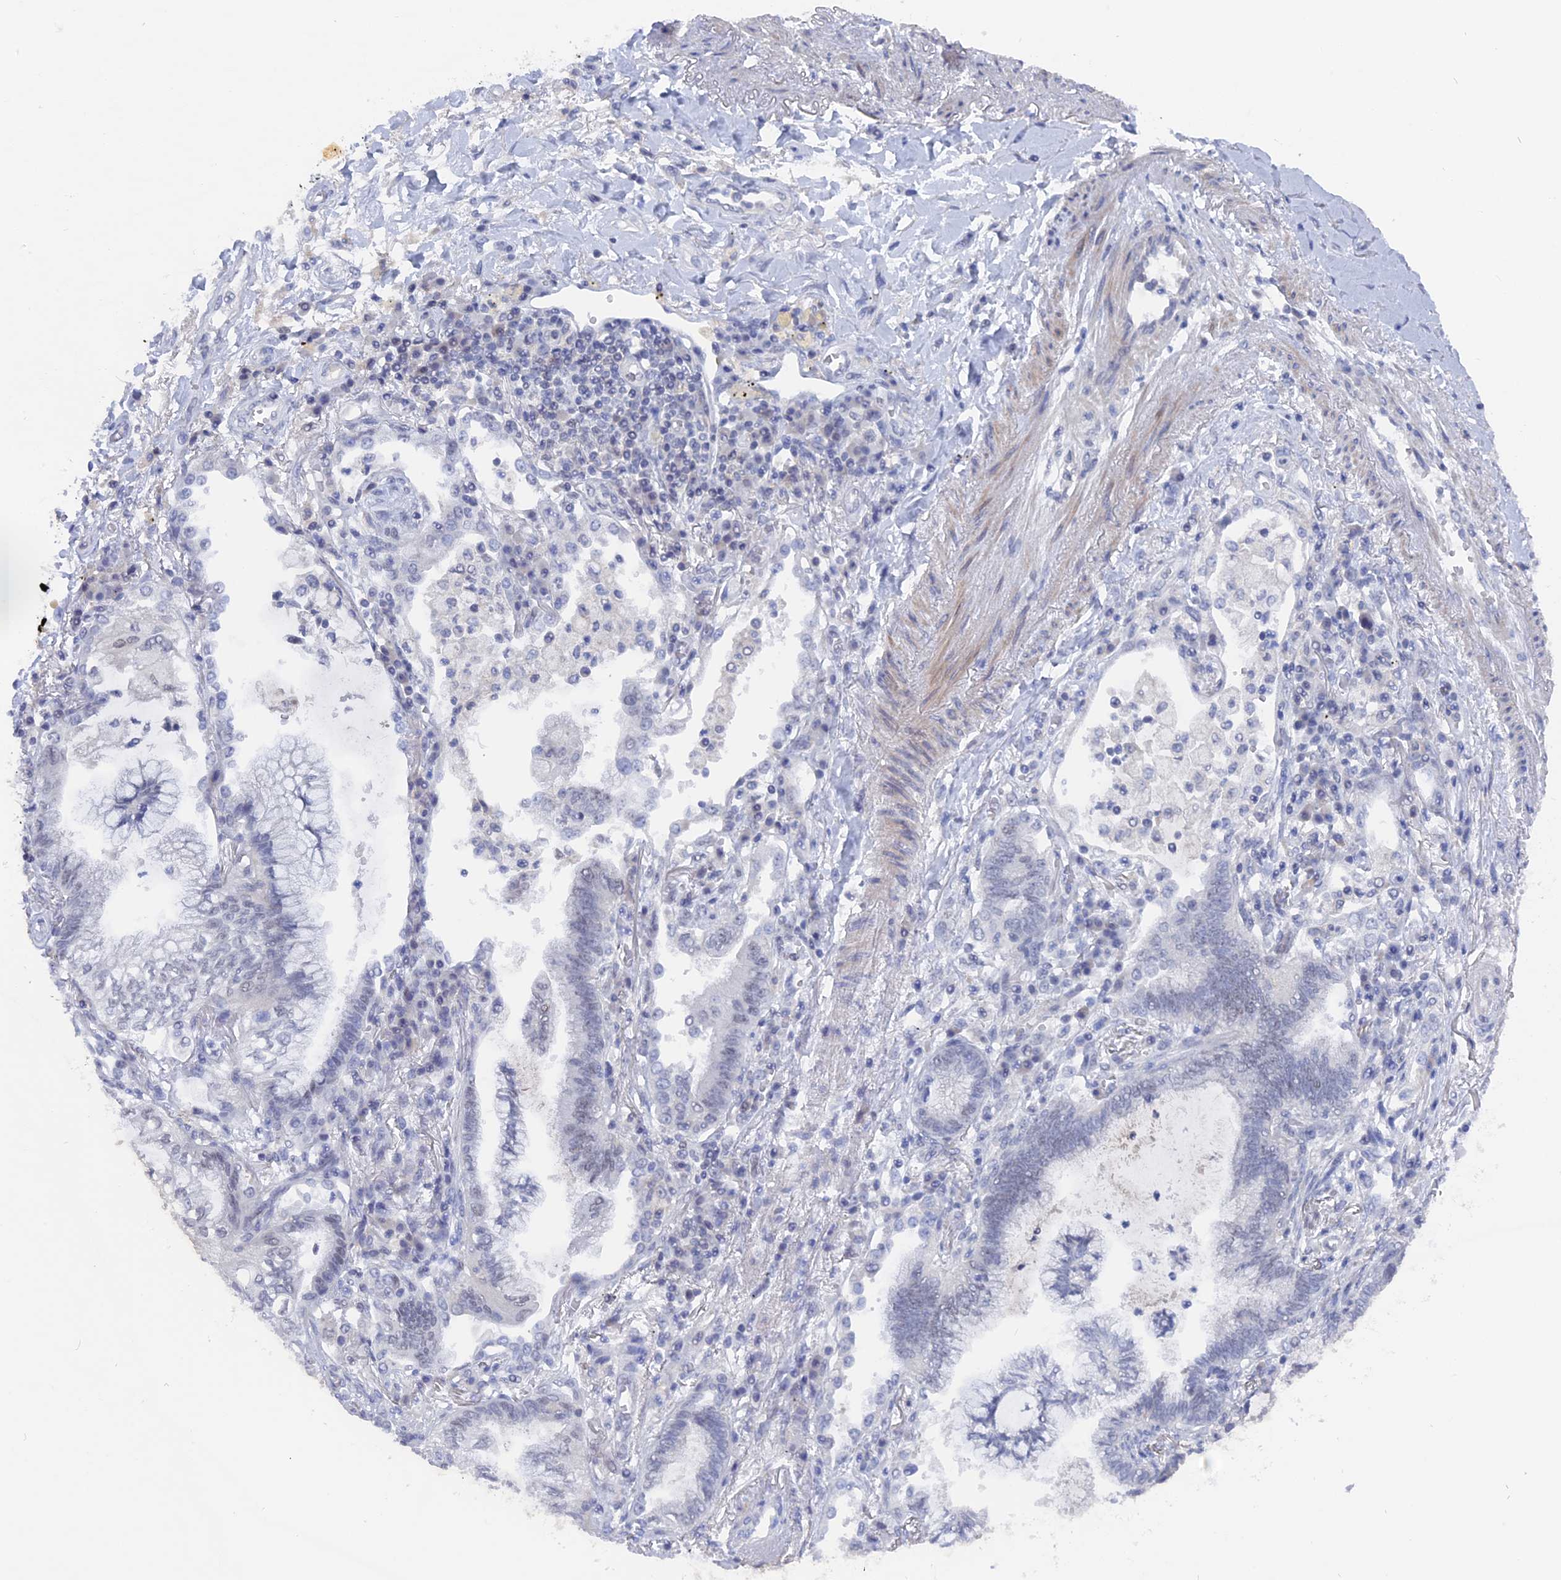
{"staining": {"intensity": "negative", "quantity": "none", "location": "none"}, "tissue": "lung cancer", "cell_type": "Tumor cells", "image_type": "cancer", "snomed": [{"axis": "morphology", "description": "Adenocarcinoma, NOS"}, {"axis": "topography", "description": "Lung"}], "caption": "Immunohistochemical staining of human adenocarcinoma (lung) shows no significant staining in tumor cells.", "gene": "BRD2", "patient": {"sex": "female", "age": 70}}